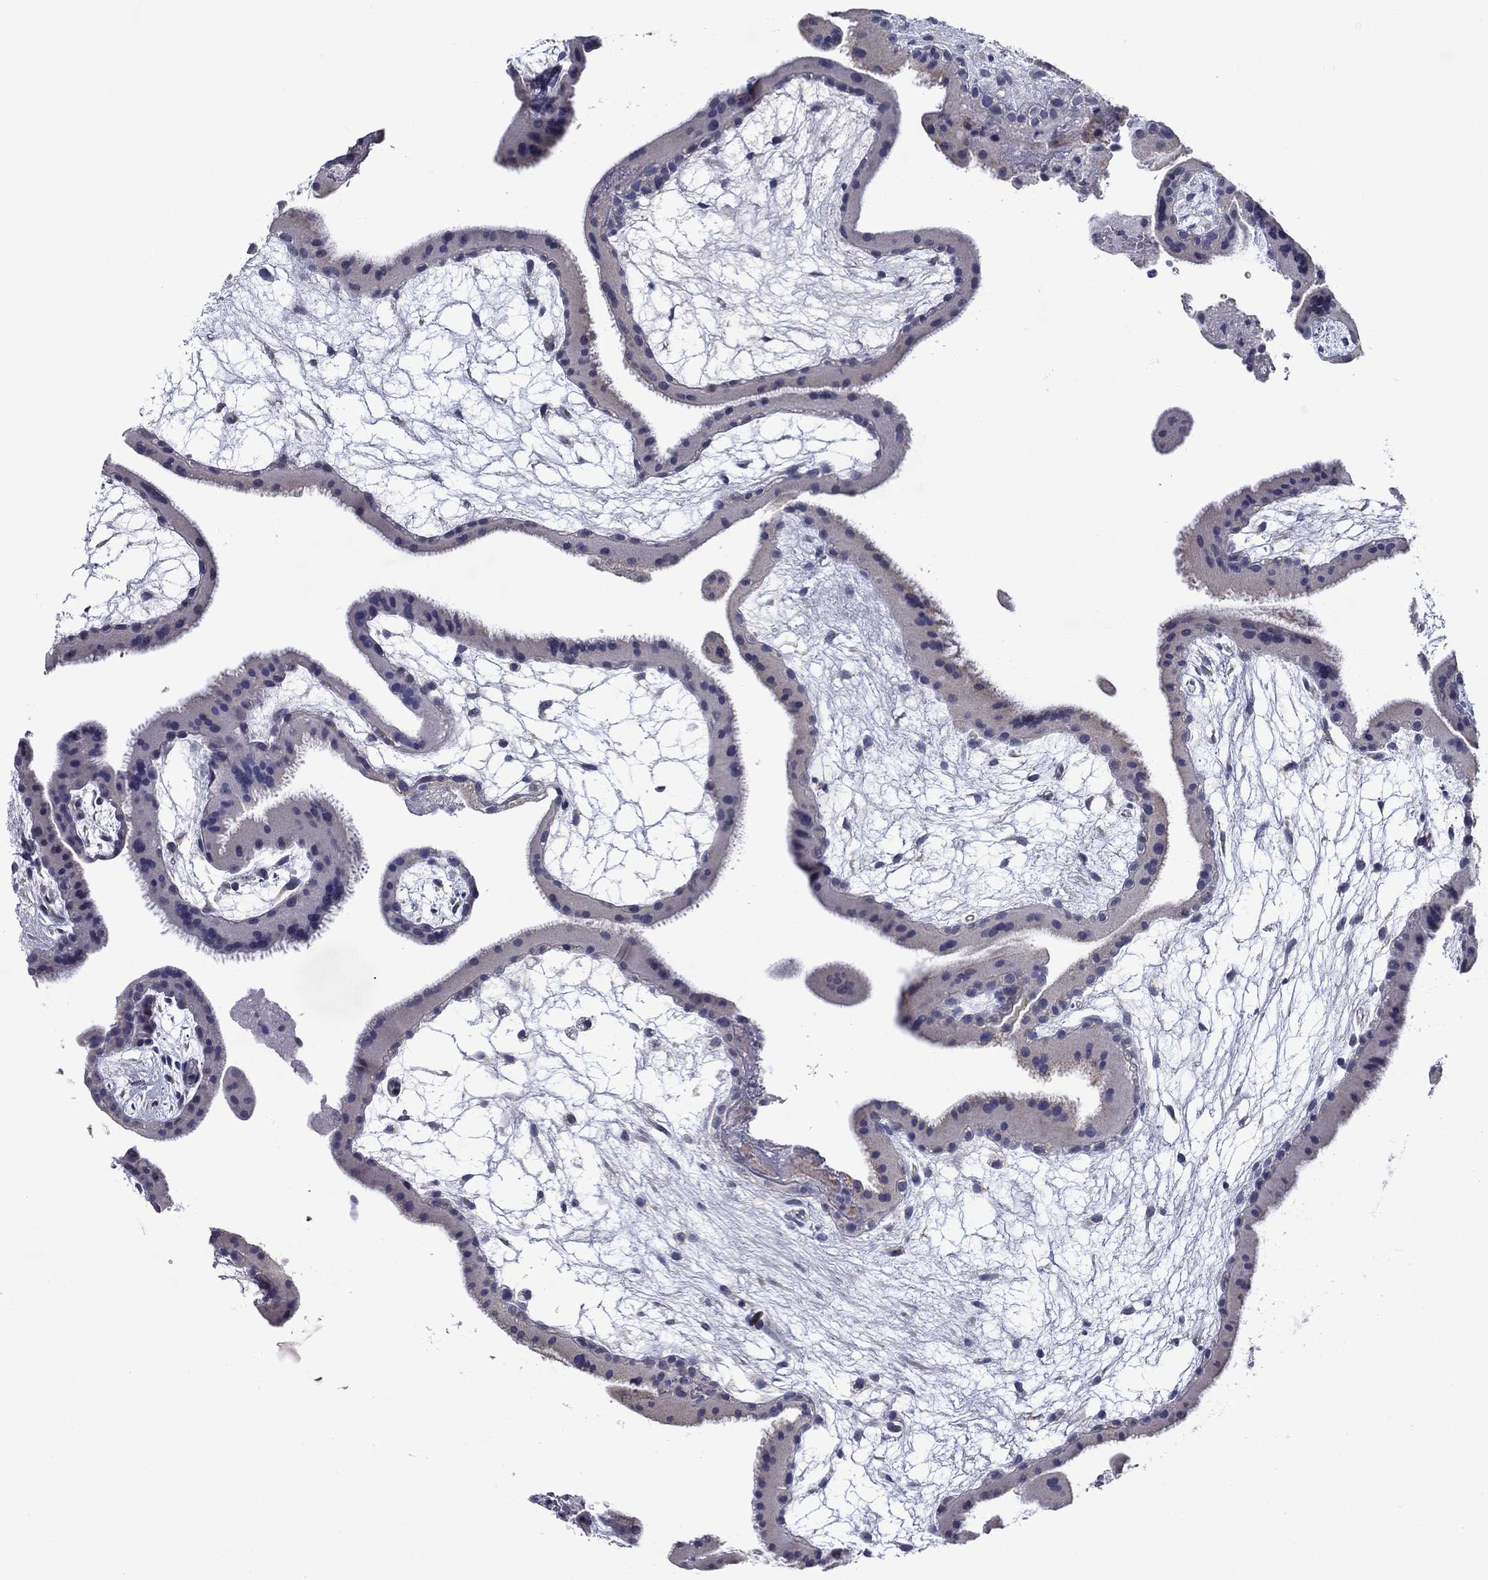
{"staining": {"intensity": "negative", "quantity": "none", "location": "none"}, "tissue": "placenta", "cell_type": "Decidual cells", "image_type": "normal", "snomed": [{"axis": "morphology", "description": "Normal tissue, NOS"}, {"axis": "topography", "description": "Placenta"}], "caption": "IHC of unremarkable placenta exhibits no positivity in decidual cells.", "gene": "SPATA7", "patient": {"sex": "female", "age": 19}}